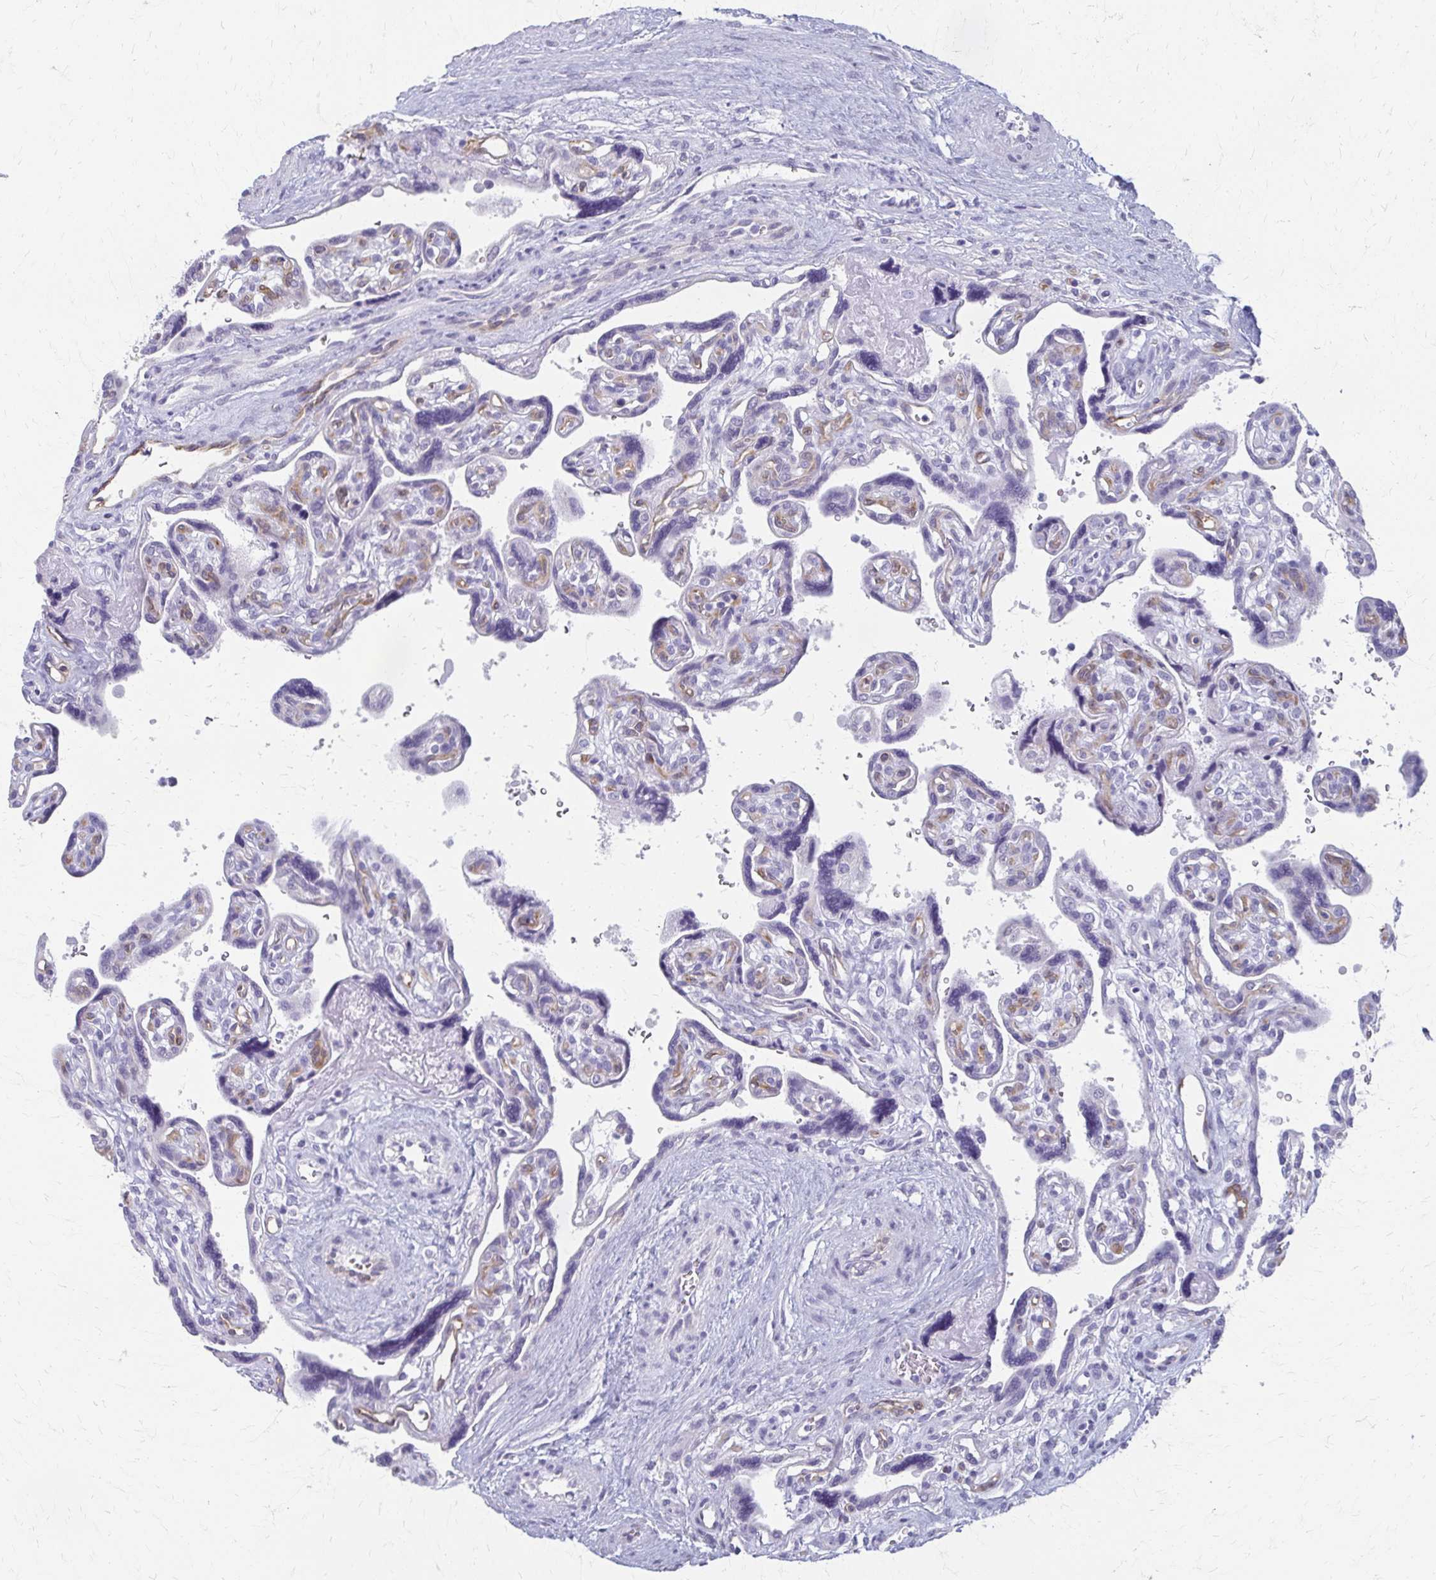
{"staining": {"intensity": "negative", "quantity": "none", "location": "none"}, "tissue": "placenta", "cell_type": "Decidual cells", "image_type": "normal", "snomed": [{"axis": "morphology", "description": "Normal tissue, NOS"}, {"axis": "topography", "description": "Placenta"}], "caption": "Immunohistochemical staining of benign human placenta shows no significant expression in decidual cells.", "gene": "CYB5A", "patient": {"sex": "female", "age": 39}}